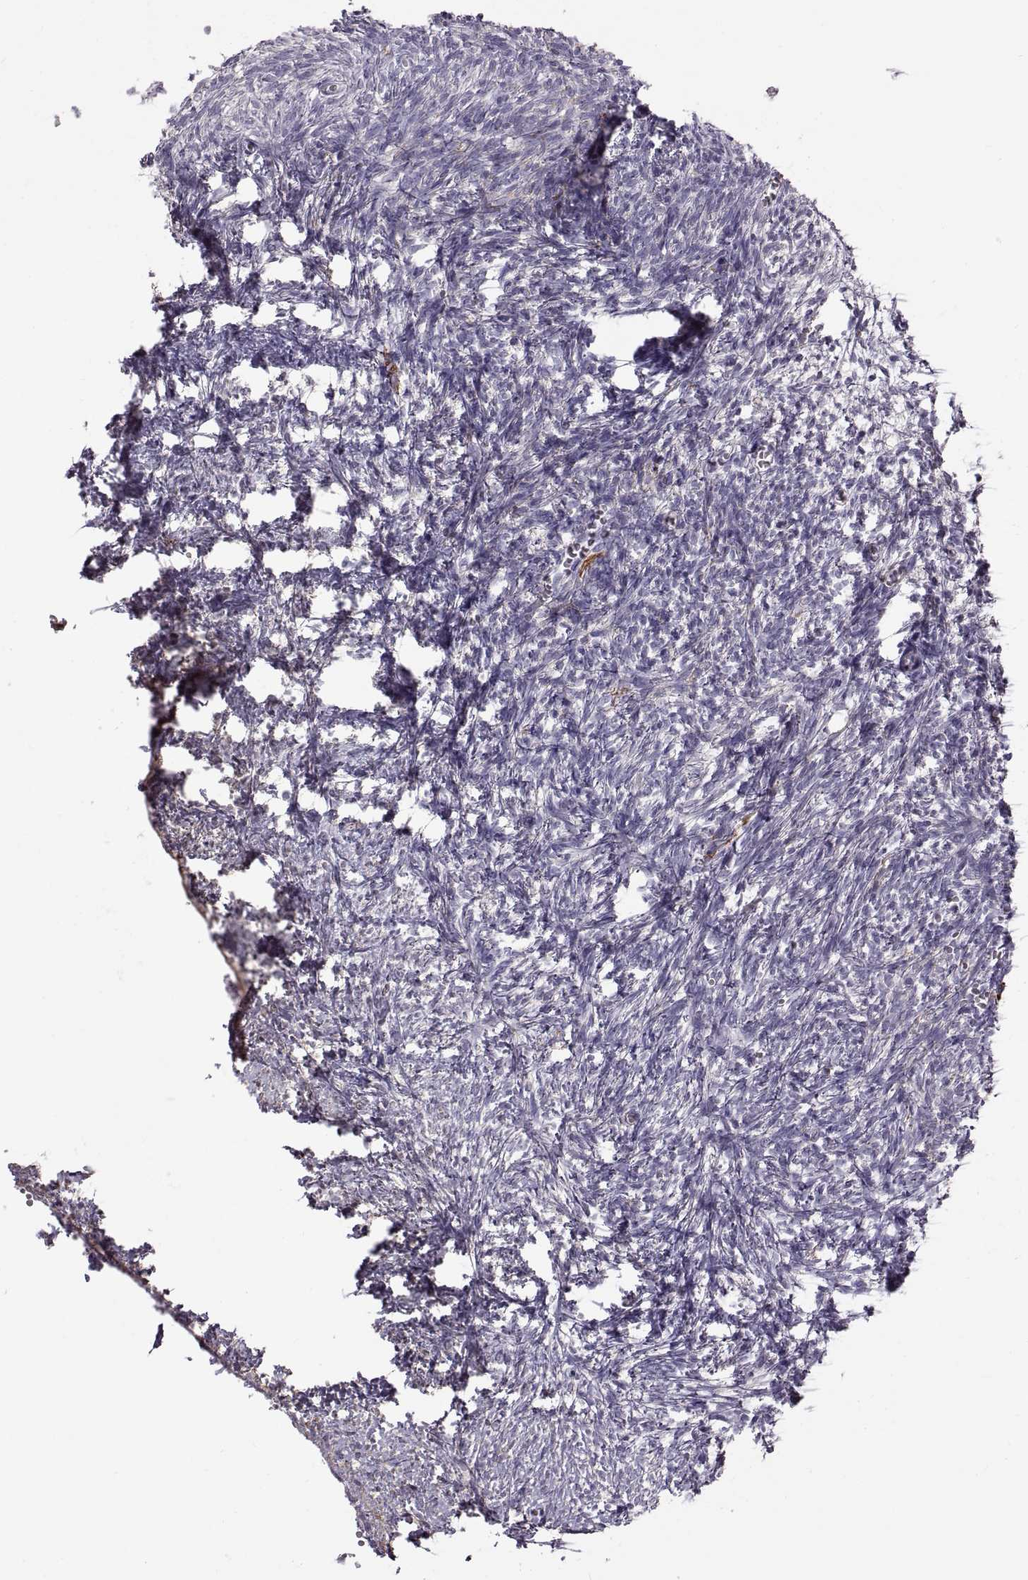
{"staining": {"intensity": "negative", "quantity": "none", "location": "none"}, "tissue": "ovary", "cell_type": "Ovarian stroma cells", "image_type": "normal", "snomed": [{"axis": "morphology", "description": "Normal tissue, NOS"}, {"axis": "topography", "description": "Ovary"}], "caption": "Immunohistochemistry photomicrograph of unremarkable human ovary stained for a protein (brown), which displays no positivity in ovarian stroma cells.", "gene": "WFDC8", "patient": {"sex": "female", "age": 43}}